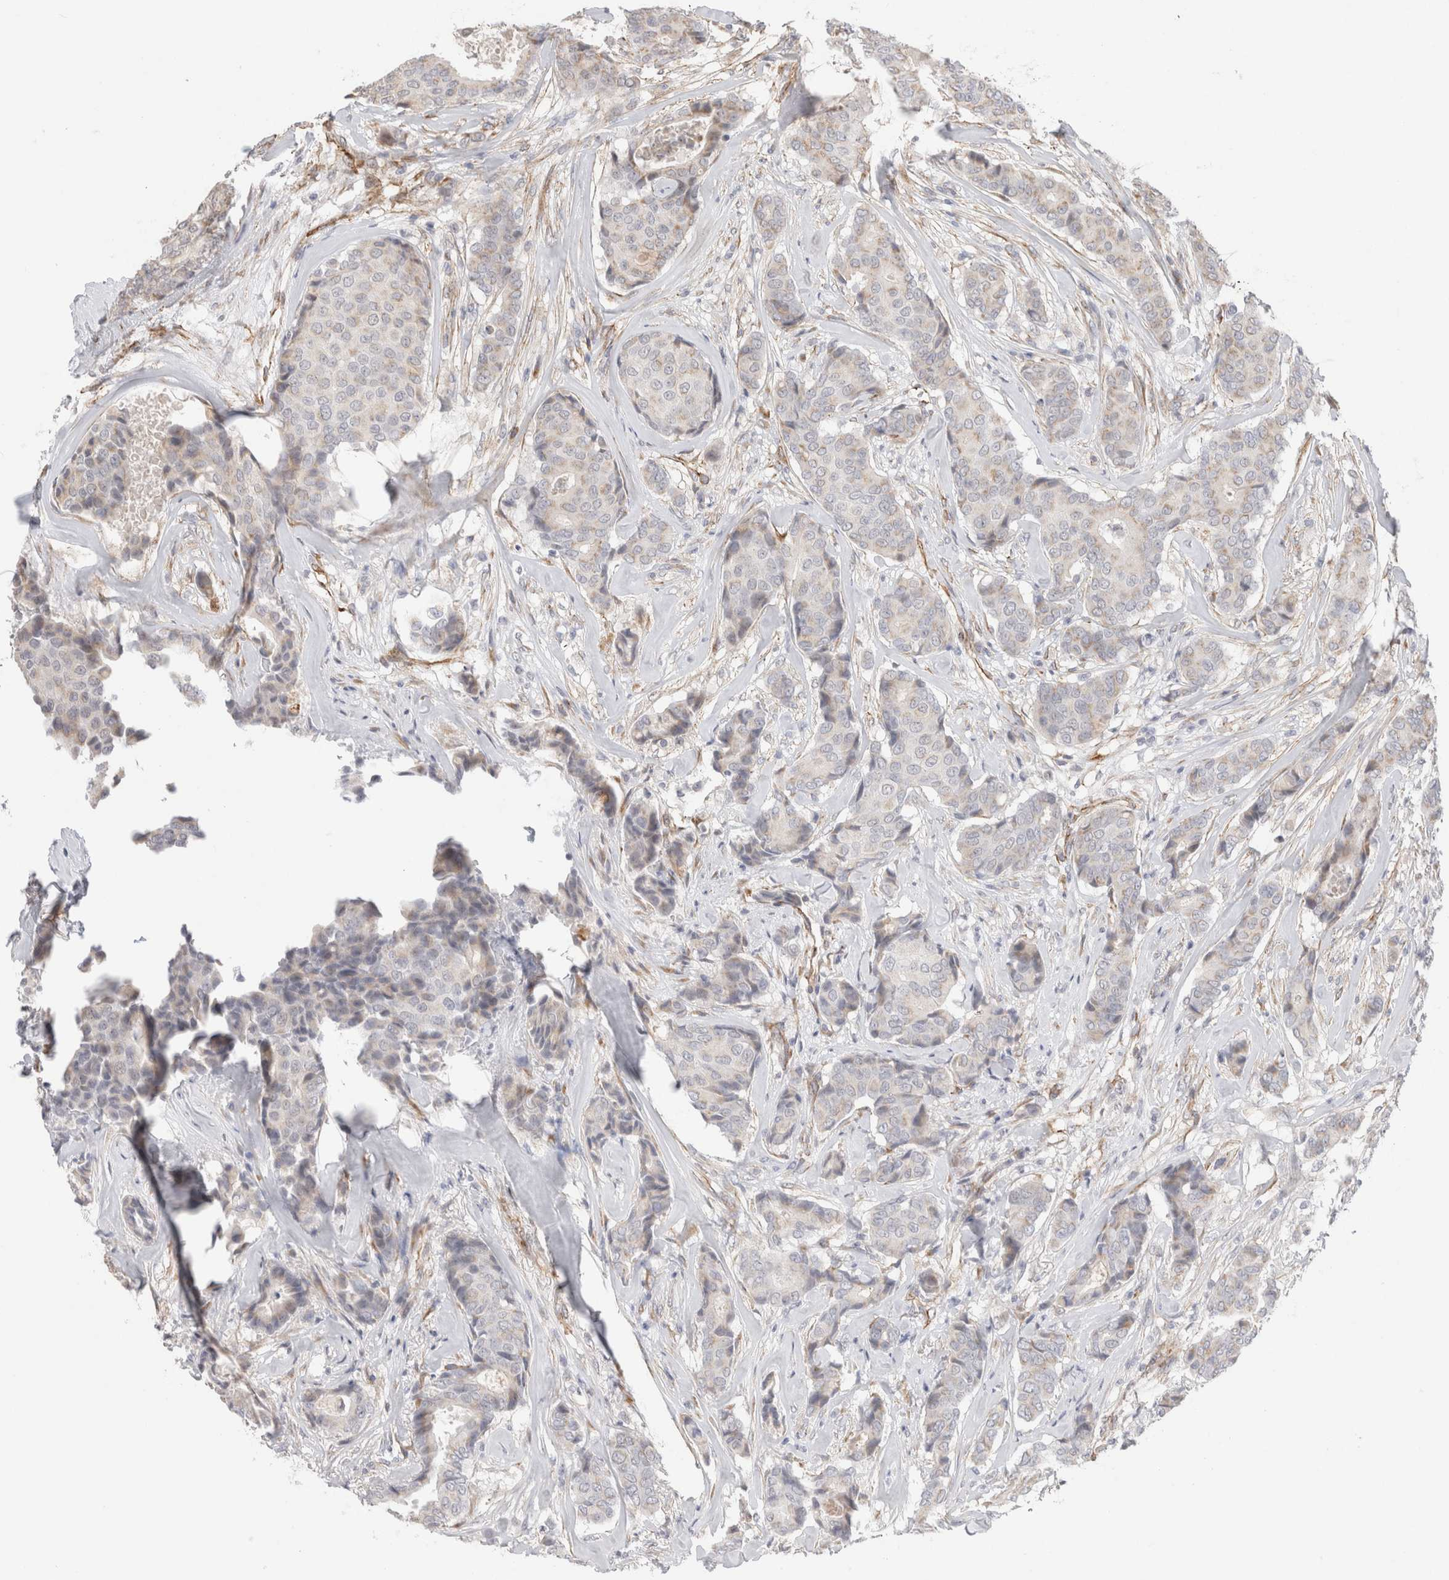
{"staining": {"intensity": "weak", "quantity": "<25%", "location": "cytoplasmic/membranous"}, "tissue": "breast cancer", "cell_type": "Tumor cells", "image_type": "cancer", "snomed": [{"axis": "morphology", "description": "Duct carcinoma"}, {"axis": "topography", "description": "Breast"}], "caption": "IHC image of human breast intraductal carcinoma stained for a protein (brown), which exhibits no positivity in tumor cells.", "gene": "CAAP1", "patient": {"sex": "female", "age": 75}}